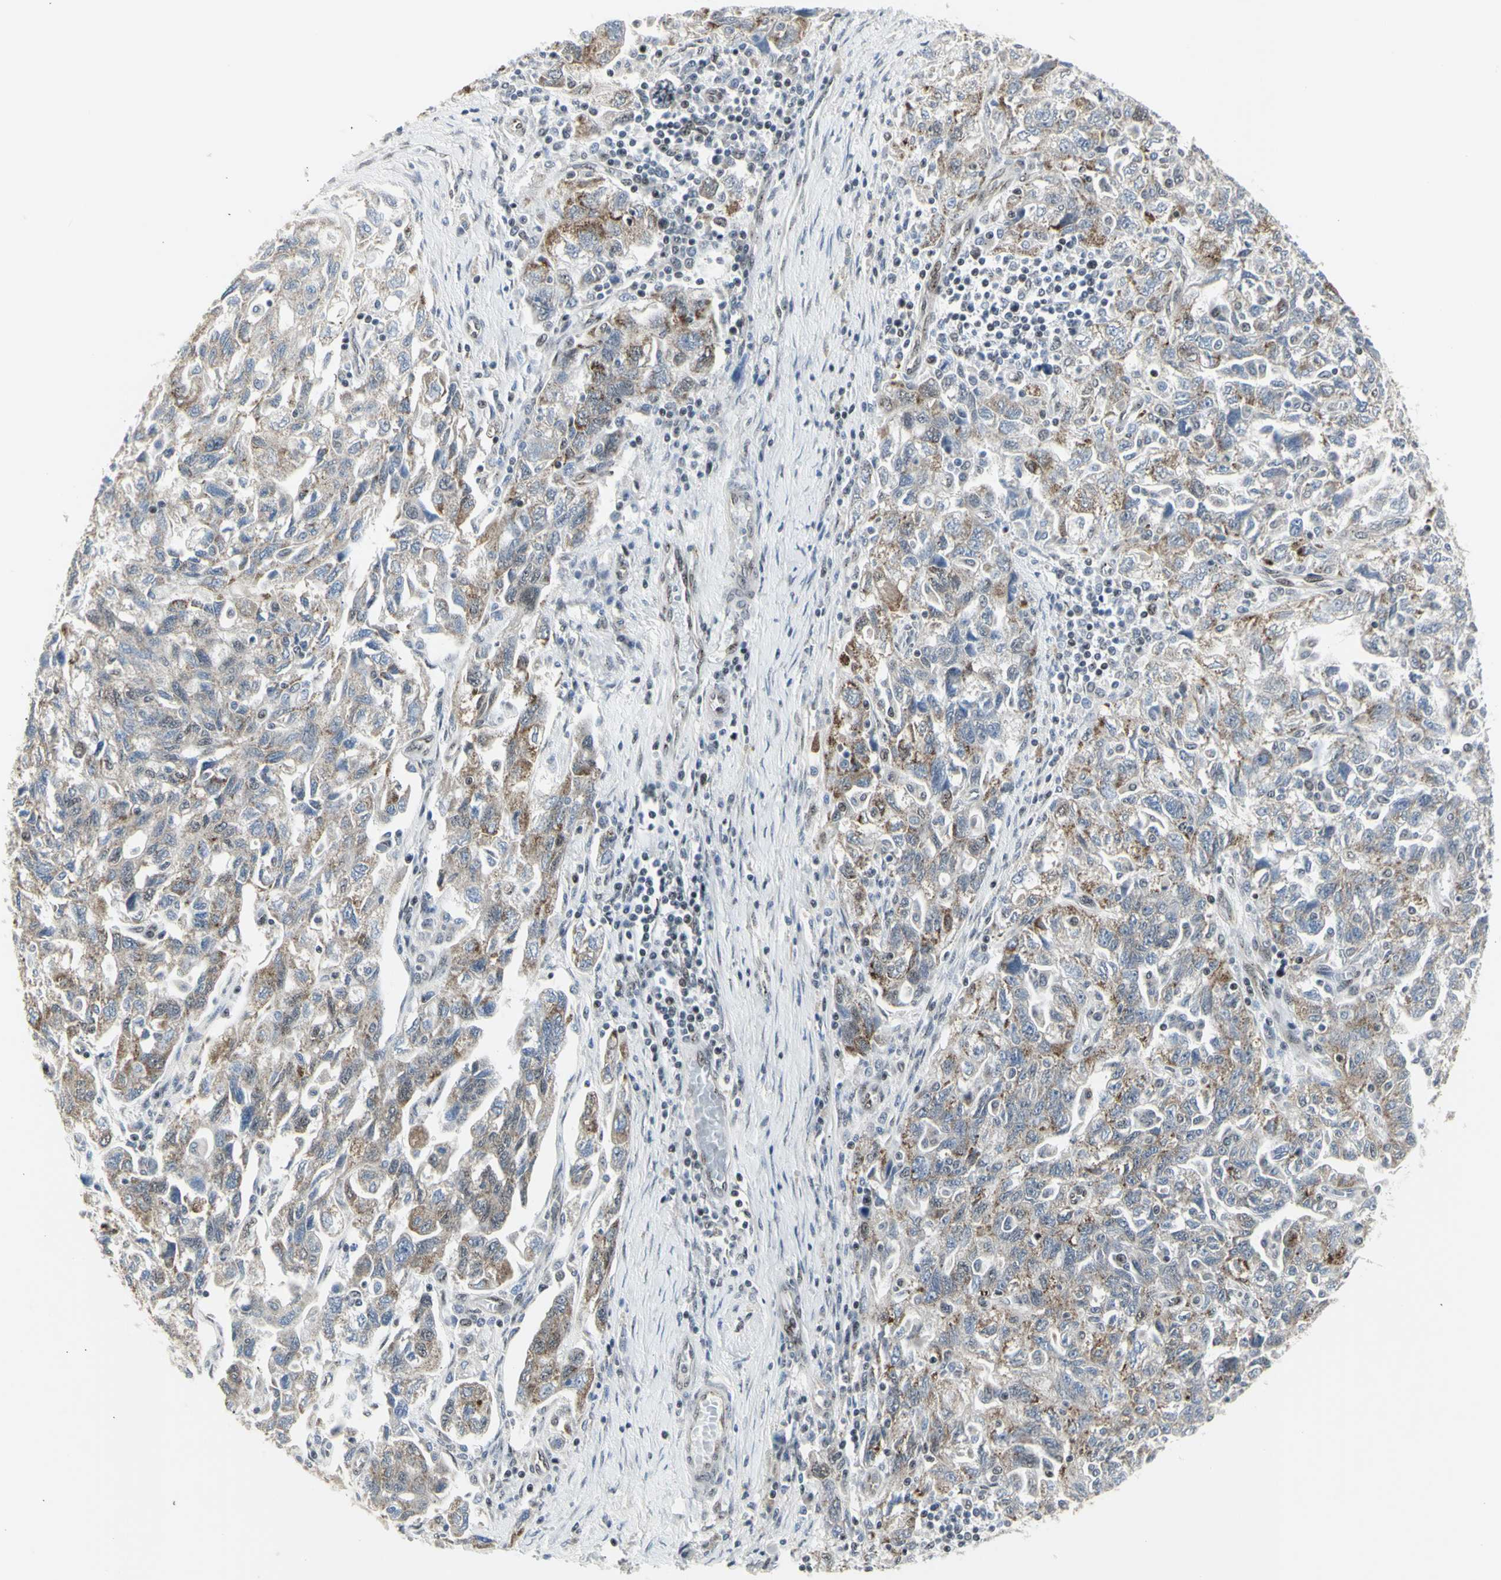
{"staining": {"intensity": "weak", "quantity": ">75%", "location": "cytoplasmic/membranous"}, "tissue": "ovarian cancer", "cell_type": "Tumor cells", "image_type": "cancer", "snomed": [{"axis": "morphology", "description": "Carcinoma, NOS"}, {"axis": "morphology", "description": "Cystadenocarcinoma, serous, NOS"}, {"axis": "topography", "description": "Ovary"}], "caption": "Immunohistochemical staining of carcinoma (ovarian) shows low levels of weak cytoplasmic/membranous expression in approximately >75% of tumor cells.", "gene": "DHRS7B", "patient": {"sex": "female", "age": 69}}